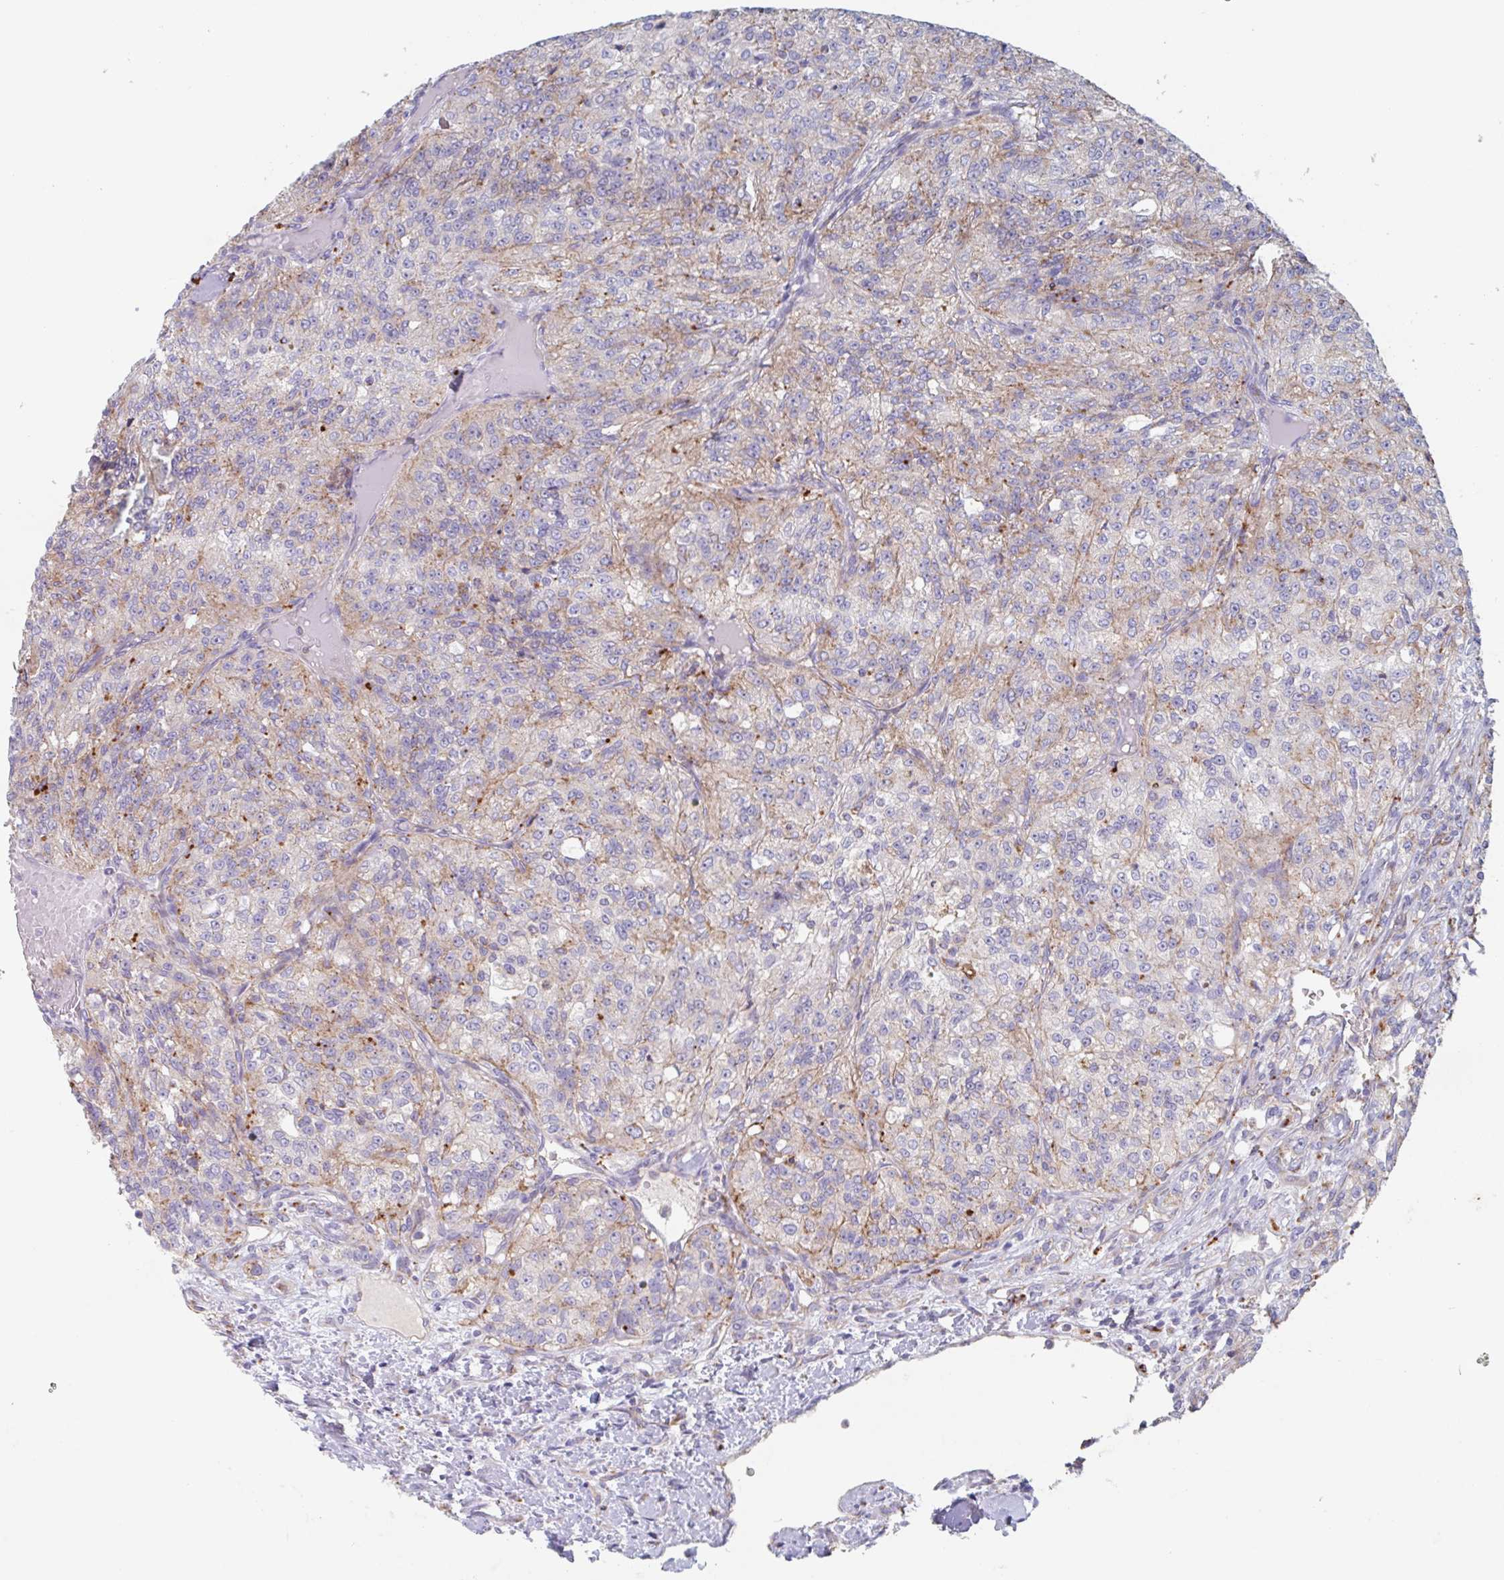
{"staining": {"intensity": "moderate", "quantity": "<25%", "location": "cytoplasmic/membranous"}, "tissue": "renal cancer", "cell_type": "Tumor cells", "image_type": "cancer", "snomed": [{"axis": "morphology", "description": "Adenocarcinoma, NOS"}, {"axis": "topography", "description": "Kidney"}], "caption": "Renal cancer (adenocarcinoma) stained for a protein (brown) demonstrates moderate cytoplasmic/membranous positive expression in approximately <25% of tumor cells.", "gene": "MANBA", "patient": {"sex": "female", "age": 63}}